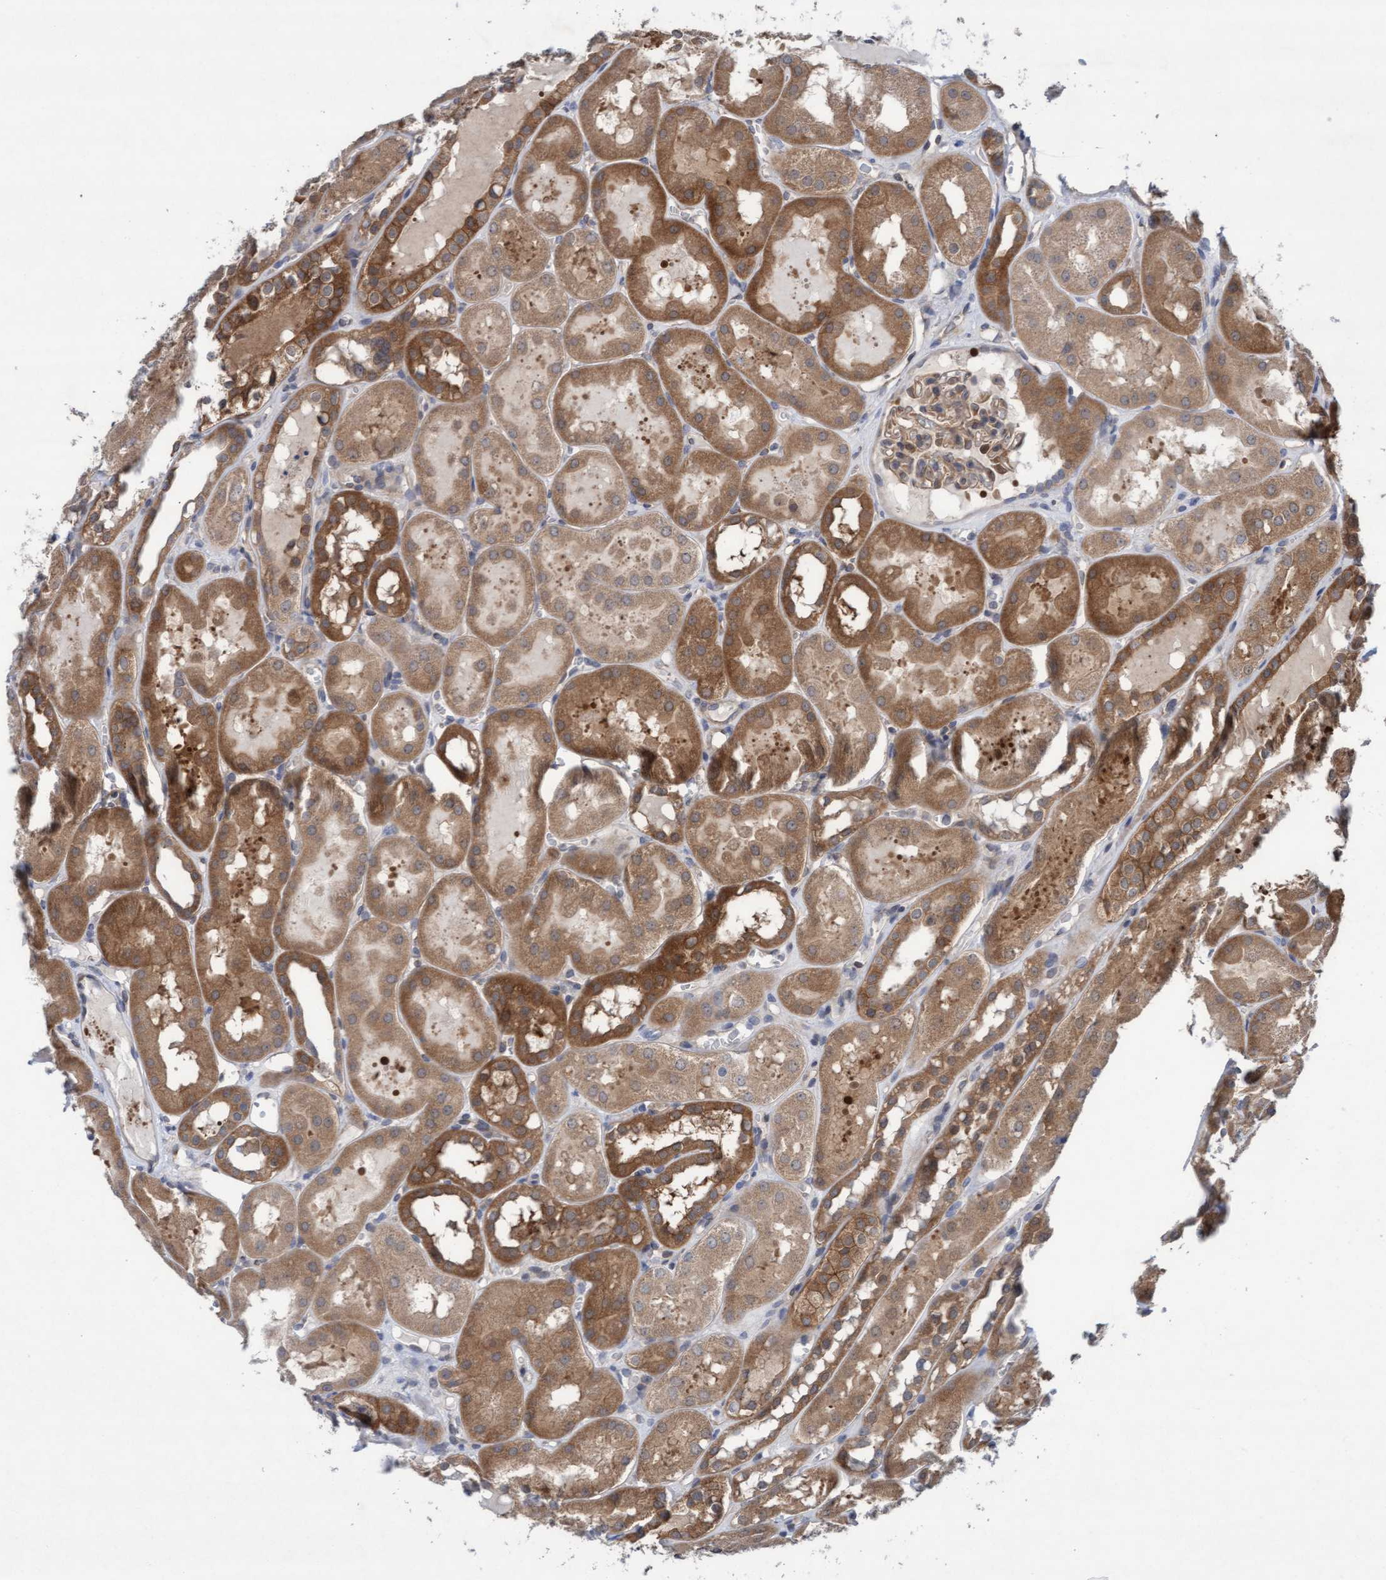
{"staining": {"intensity": "moderate", "quantity": ">75%", "location": "cytoplasmic/membranous"}, "tissue": "kidney", "cell_type": "Cells in glomeruli", "image_type": "normal", "snomed": [{"axis": "morphology", "description": "Normal tissue, NOS"}, {"axis": "topography", "description": "Kidney"}, {"axis": "topography", "description": "Urinary bladder"}], "caption": "Immunohistochemical staining of normal human kidney displays moderate cytoplasmic/membranous protein staining in approximately >75% of cells in glomeruli.", "gene": "PLCD1", "patient": {"sex": "male", "age": 16}}